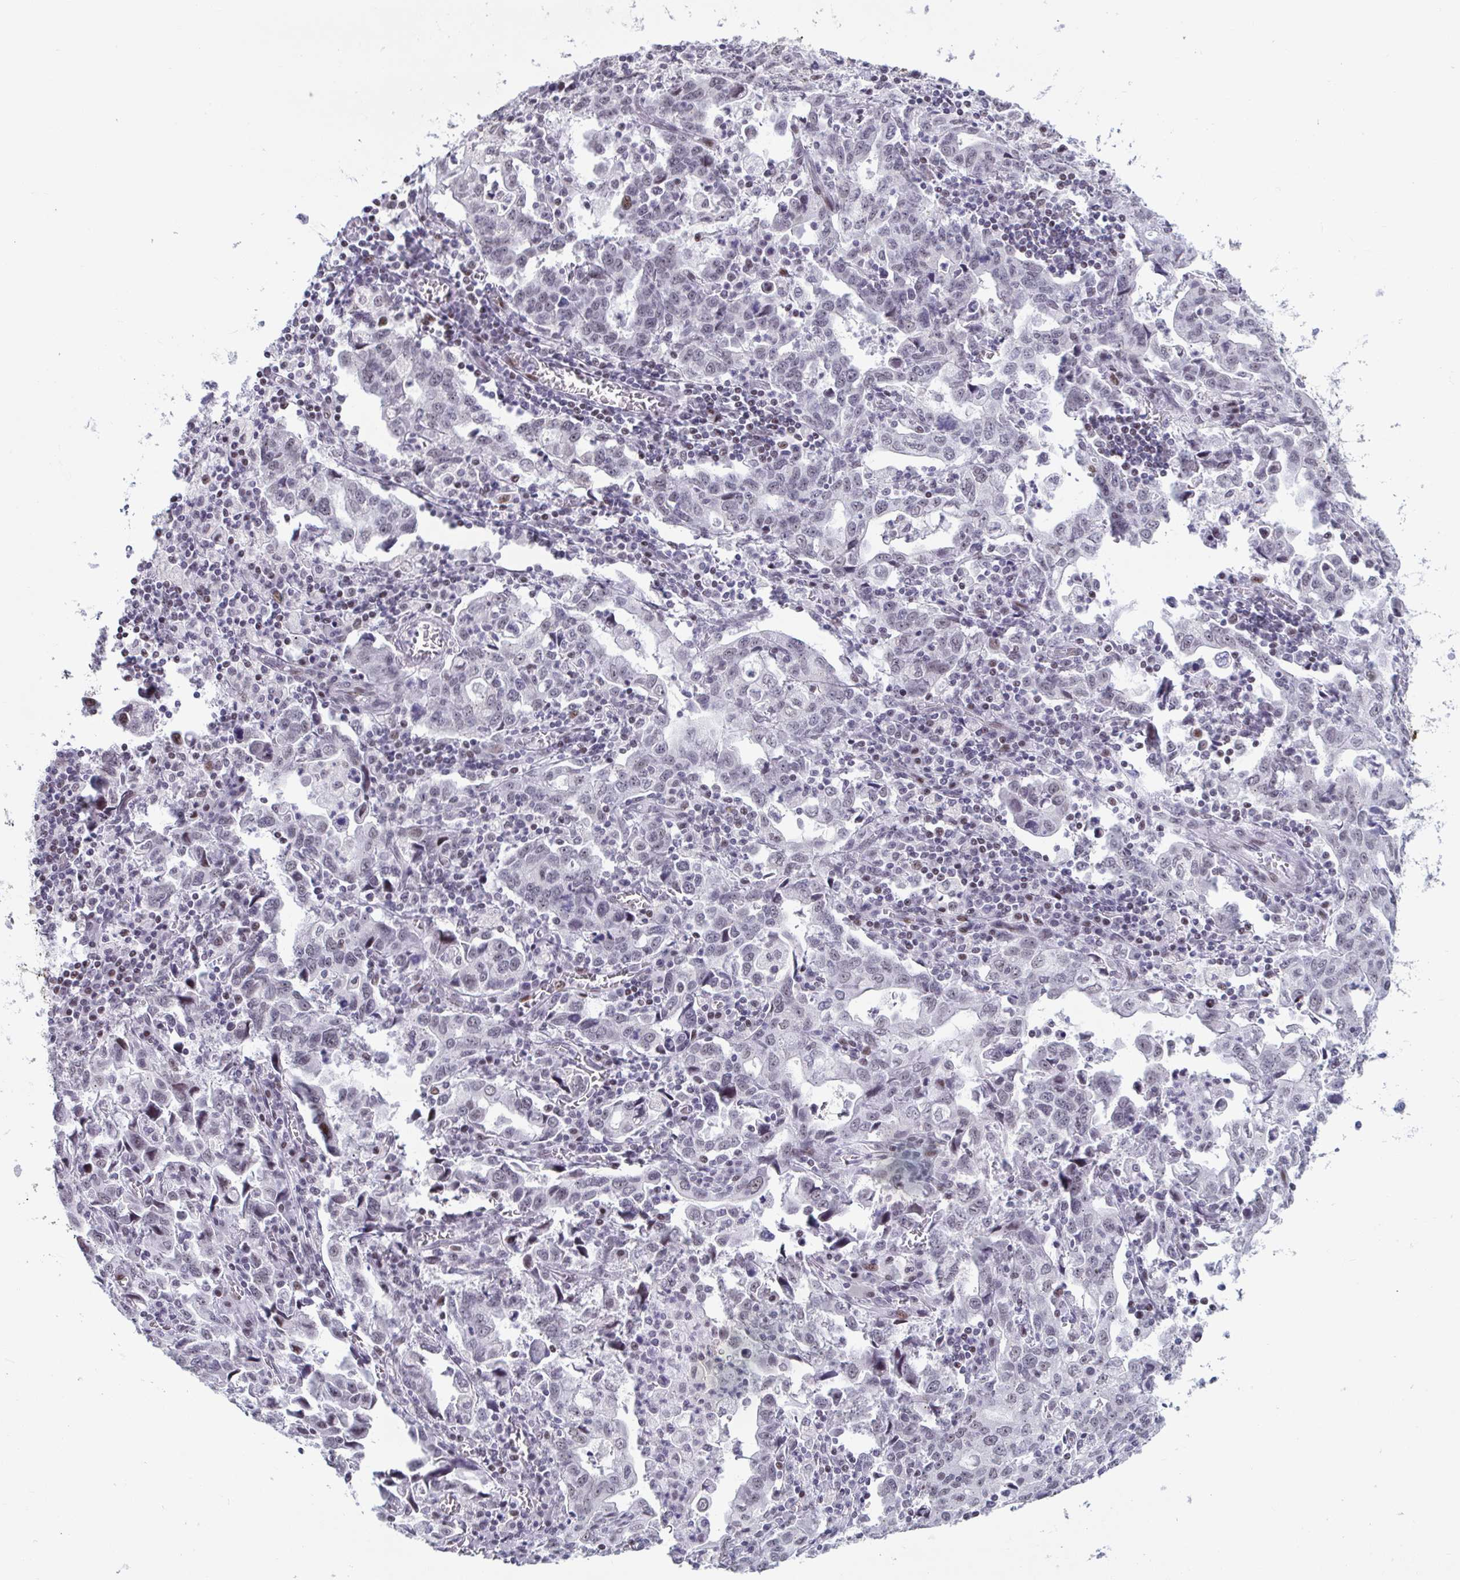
{"staining": {"intensity": "moderate", "quantity": "<25%", "location": "nuclear"}, "tissue": "stomach cancer", "cell_type": "Tumor cells", "image_type": "cancer", "snomed": [{"axis": "morphology", "description": "Adenocarcinoma, NOS"}, {"axis": "topography", "description": "Stomach, upper"}], "caption": "Moderate nuclear expression for a protein is identified in approximately <25% of tumor cells of stomach adenocarcinoma using immunohistochemistry (IHC).", "gene": "HSD17B6", "patient": {"sex": "male", "age": 85}}